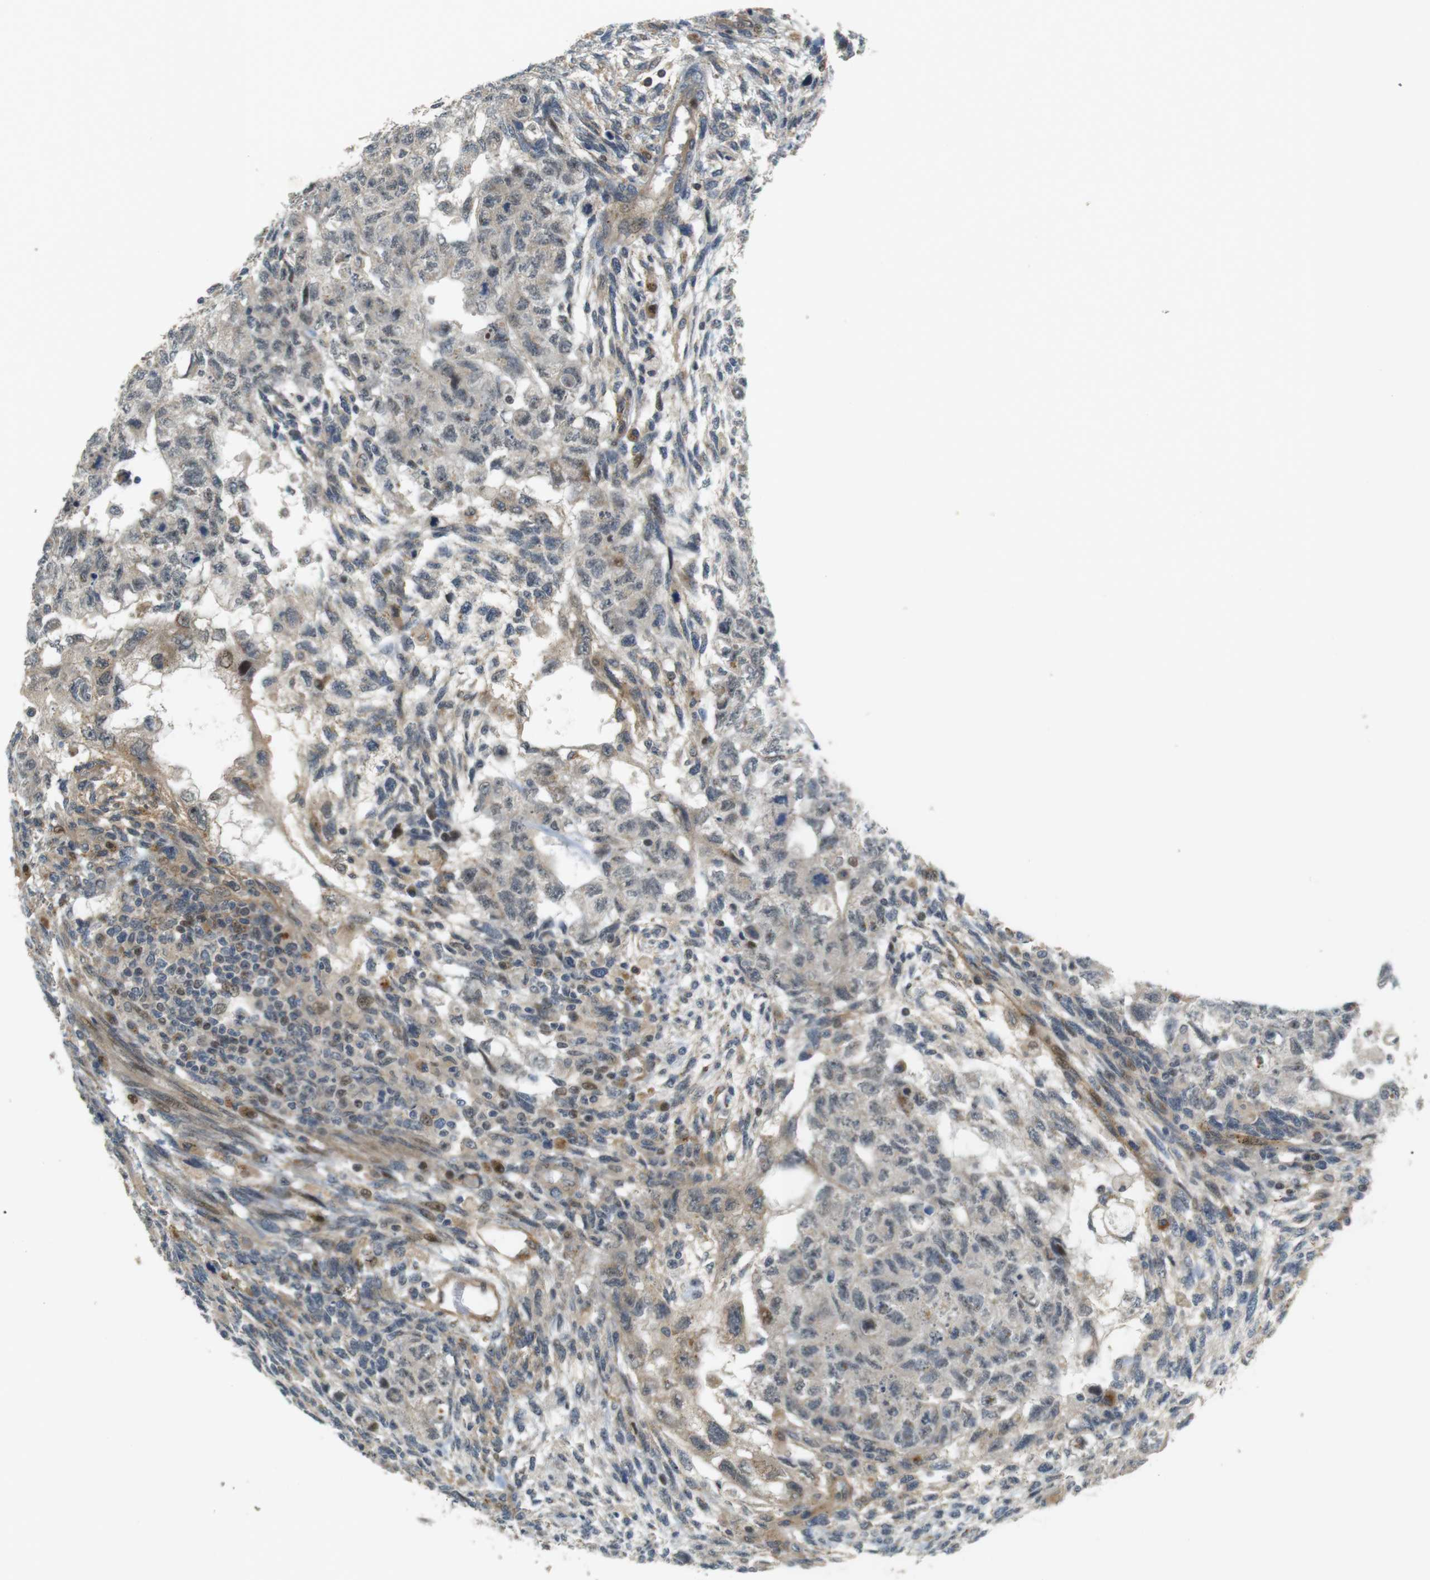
{"staining": {"intensity": "negative", "quantity": "none", "location": "none"}, "tissue": "testis cancer", "cell_type": "Tumor cells", "image_type": "cancer", "snomed": [{"axis": "morphology", "description": "Normal tissue, NOS"}, {"axis": "morphology", "description": "Carcinoma, Embryonal, NOS"}, {"axis": "topography", "description": "Testis"}], "caption": "Tumor cells show no significant expression in testis cancer. (Brightfield microscopy of DAB (3,3'-diaminobenzidine) immunohistochemistry at high magnification).", "gene": "TSPAN9", "patient": {"sex": "male", "age": 36}}